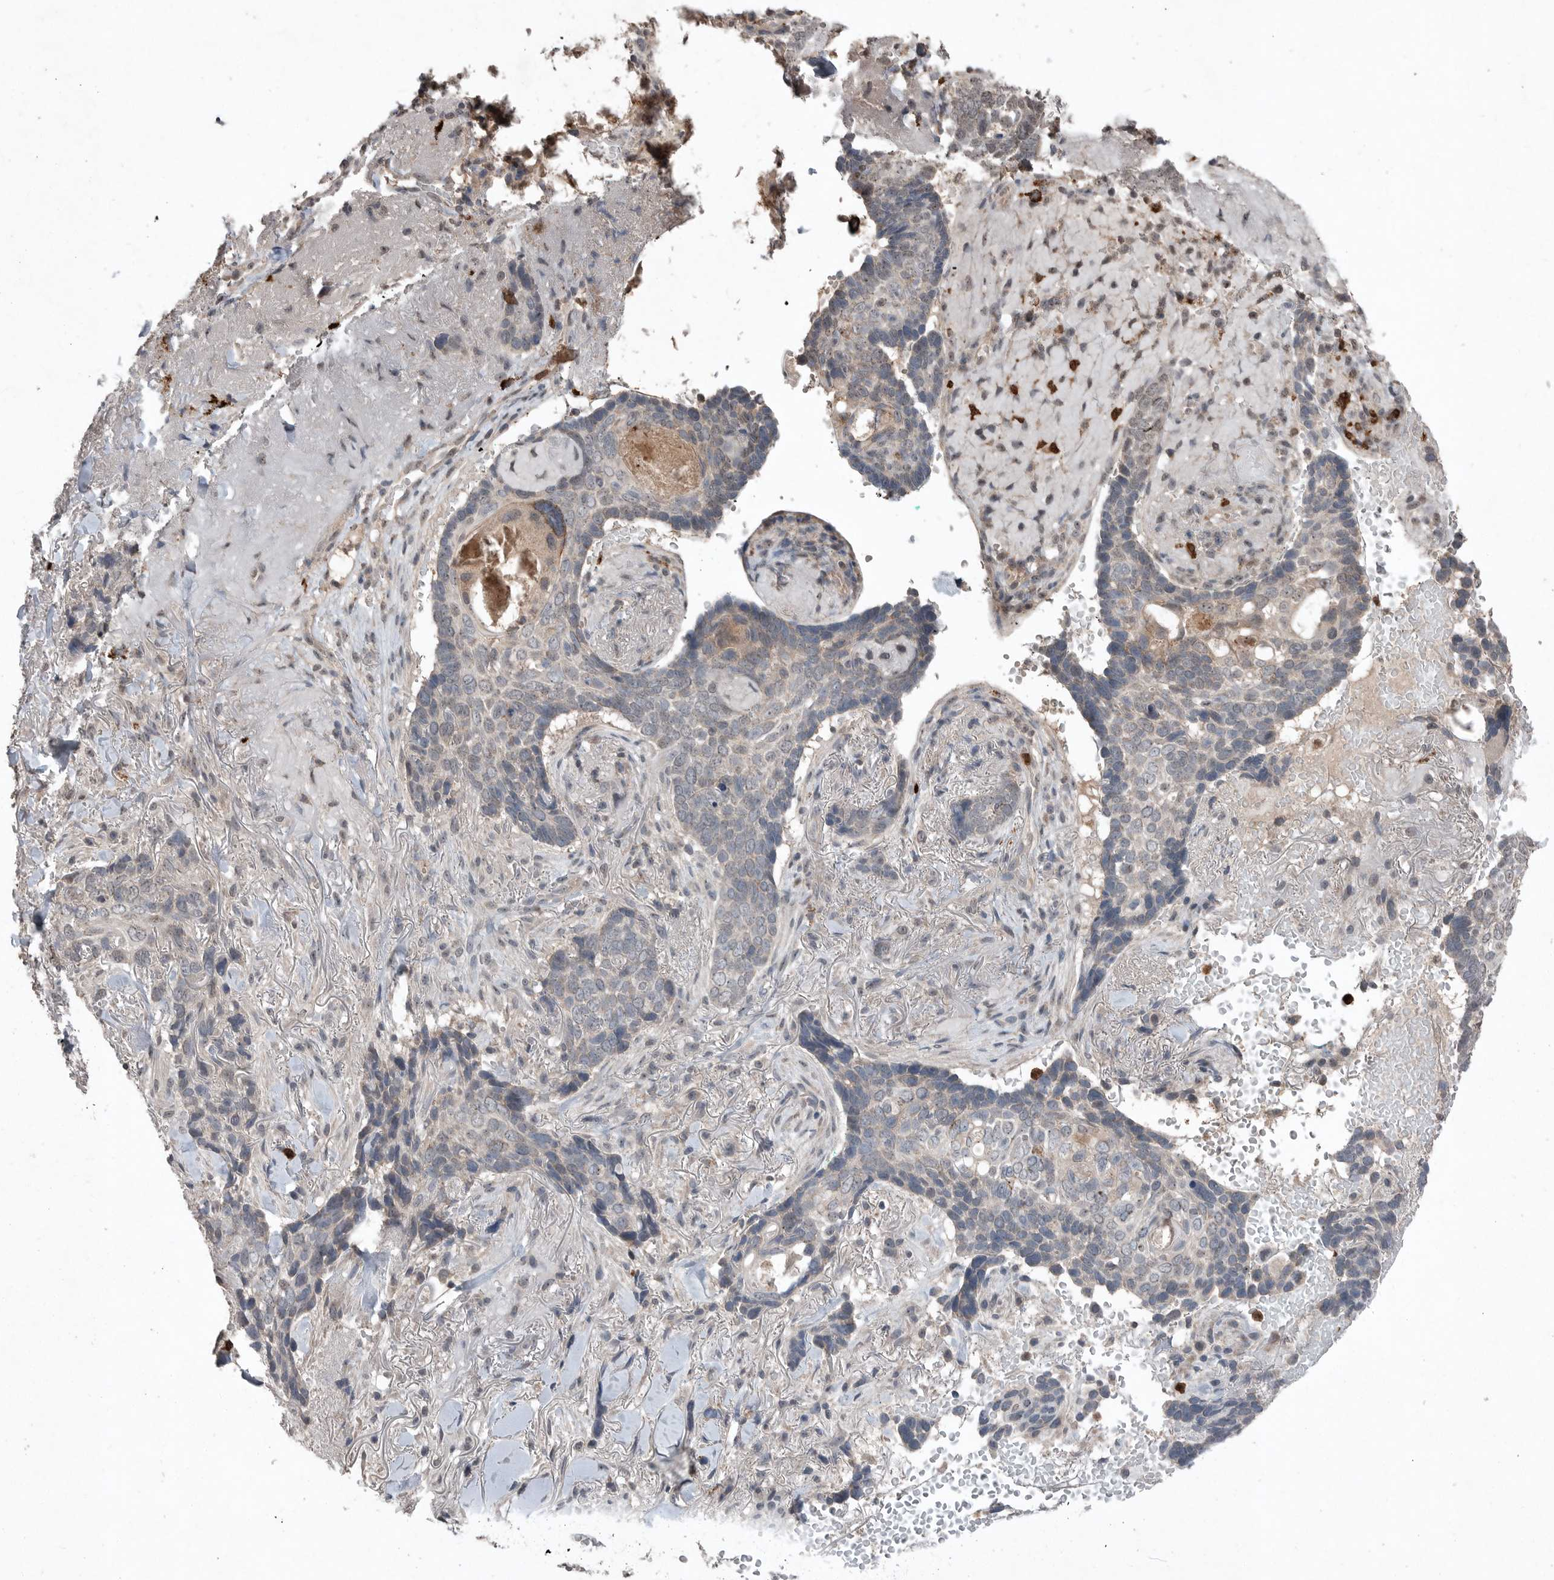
{"staining": {"intensity": "weak", "quantity": "<25%", "location": "cytoplasmic/membranous"}, "tissue": "skin cancer", "cell_type": "Tumor cells", "image_type": "cancer", "snomed": [{"axis": "morphology", "description": "Basal cell carcinoma"}, {"axis": "topography", "description": "Skin"}], "caption": "Histopathology image shows no significant protein expression in tumor cells of skin basal cell carcinoma.", "gene": "SCP2", "patient": {"sex": "female", "age": 82}}